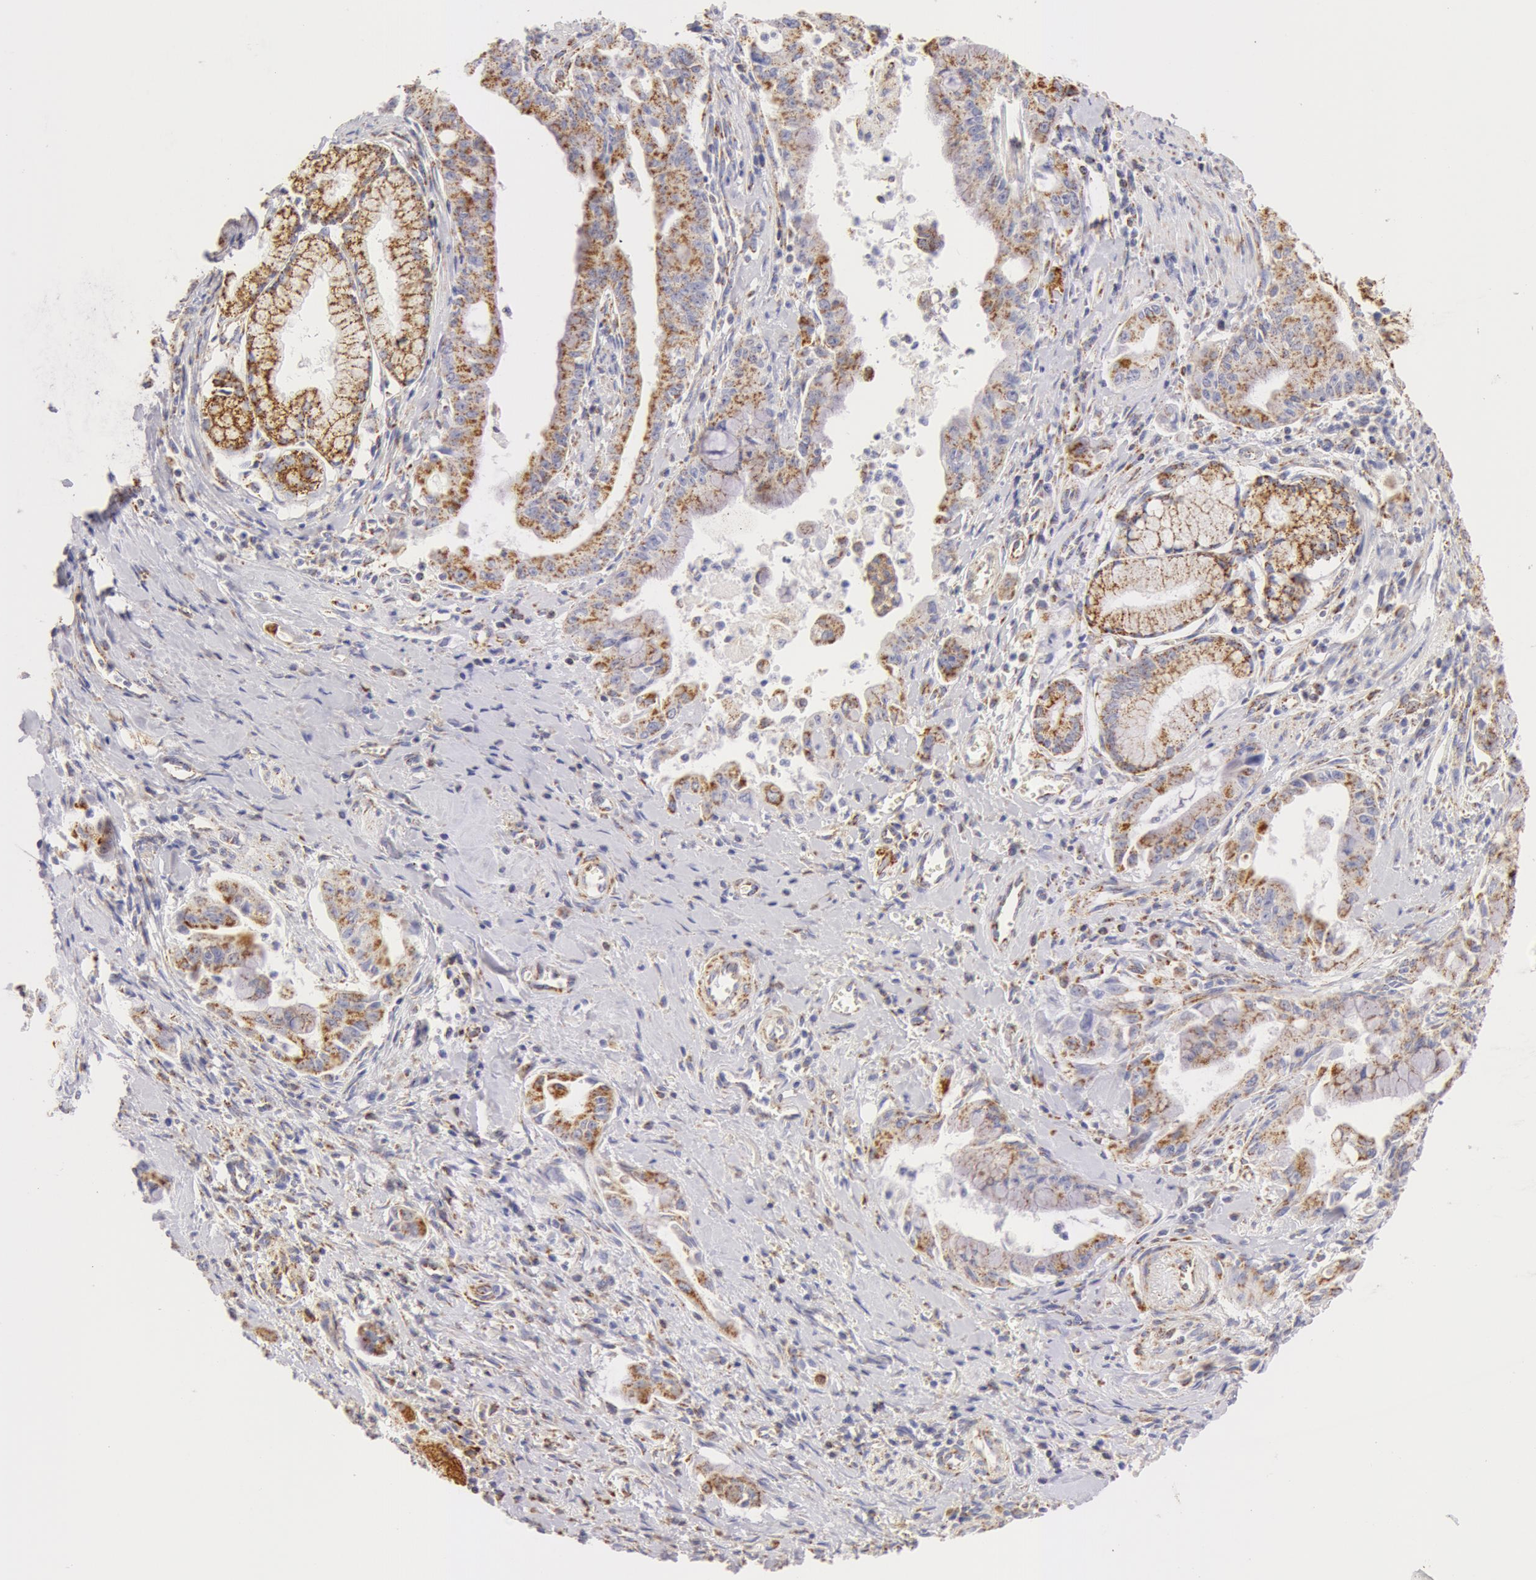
{"staining": {"intensity": "moderate", "quantity": "25%-75%", "location": "cytoplasmic/membranous"}, "tissue": "pancreatic cancer", "cell_type": "Tumor cells", "image_type": "cancer", "snomed": [{"axis": "morphology", "description": "Adenocarcinoma, NOS"}, {"axis": "topography", "description": "Pancreas"}], "caption": "Immunohistochemical staining of pancreatic cancer demonstrates moderate cytoplasmic/membranous protein staining in approximately 25%-75% of tumor cells.", "gene": "ATP5F1B", "patient": {"sex": "male", "age": 59}}